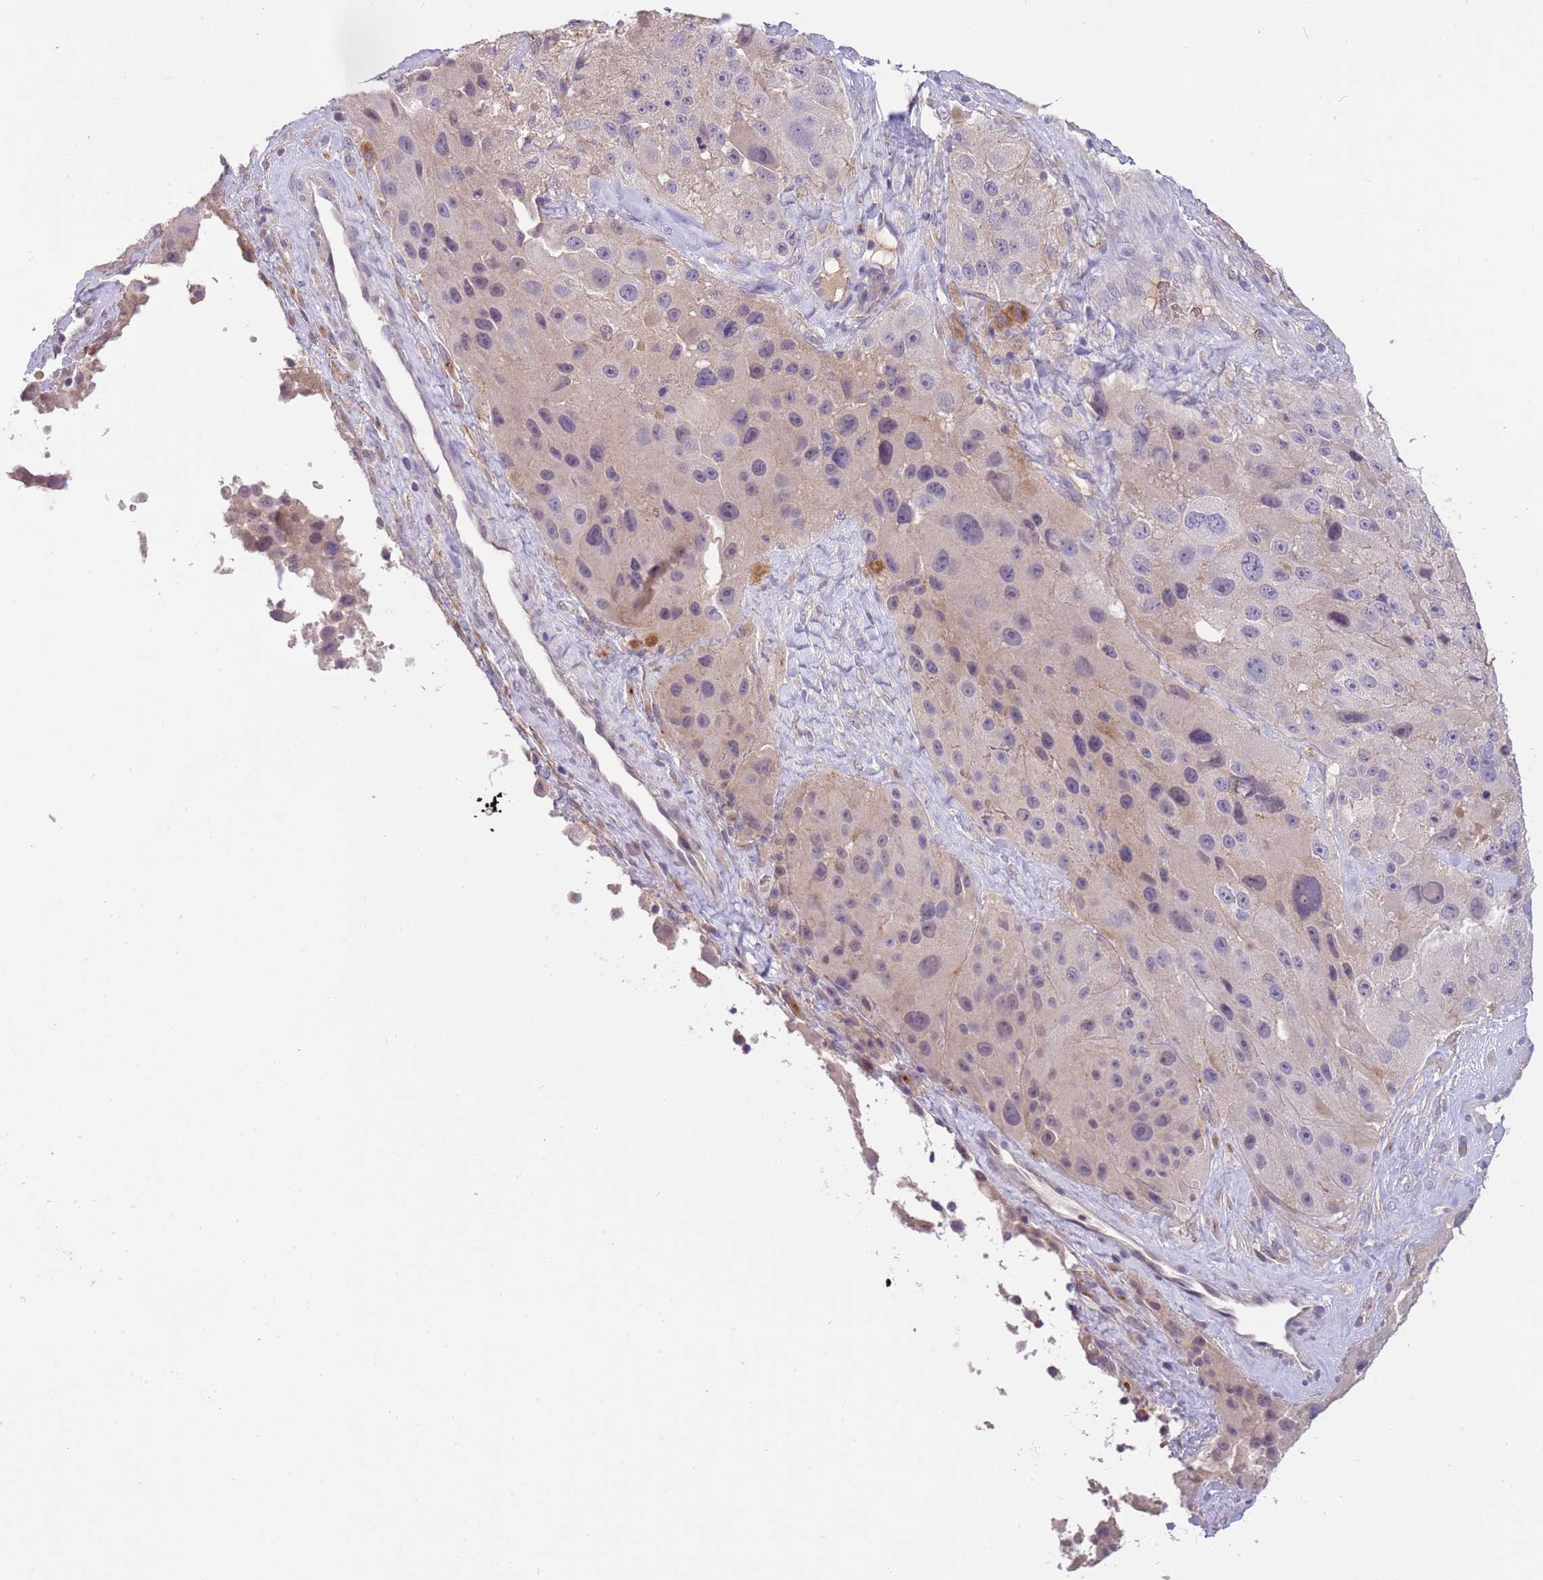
{"staining": {"intensity": "negative", "quantity": "none", "location": "none"}, "tissue": "melanoma", "cell_type": "Tumor cells", "image_type": "cancer", "snomed": [{"axis": "morphology", "description": "Malignant melanoma, Metastatic site"}, {"axis": "topography", "description": "Lymph node"}], "caption": "DAB immunohistochemical staining of malignant melanoma (metastatic site) displays no significant expression in tumor cells. (DAB (3,3'-diaminobenzidine) IHC, high magnification).", "gene": "CFAP73", "patient": {"sex": "male", "age": 62}}